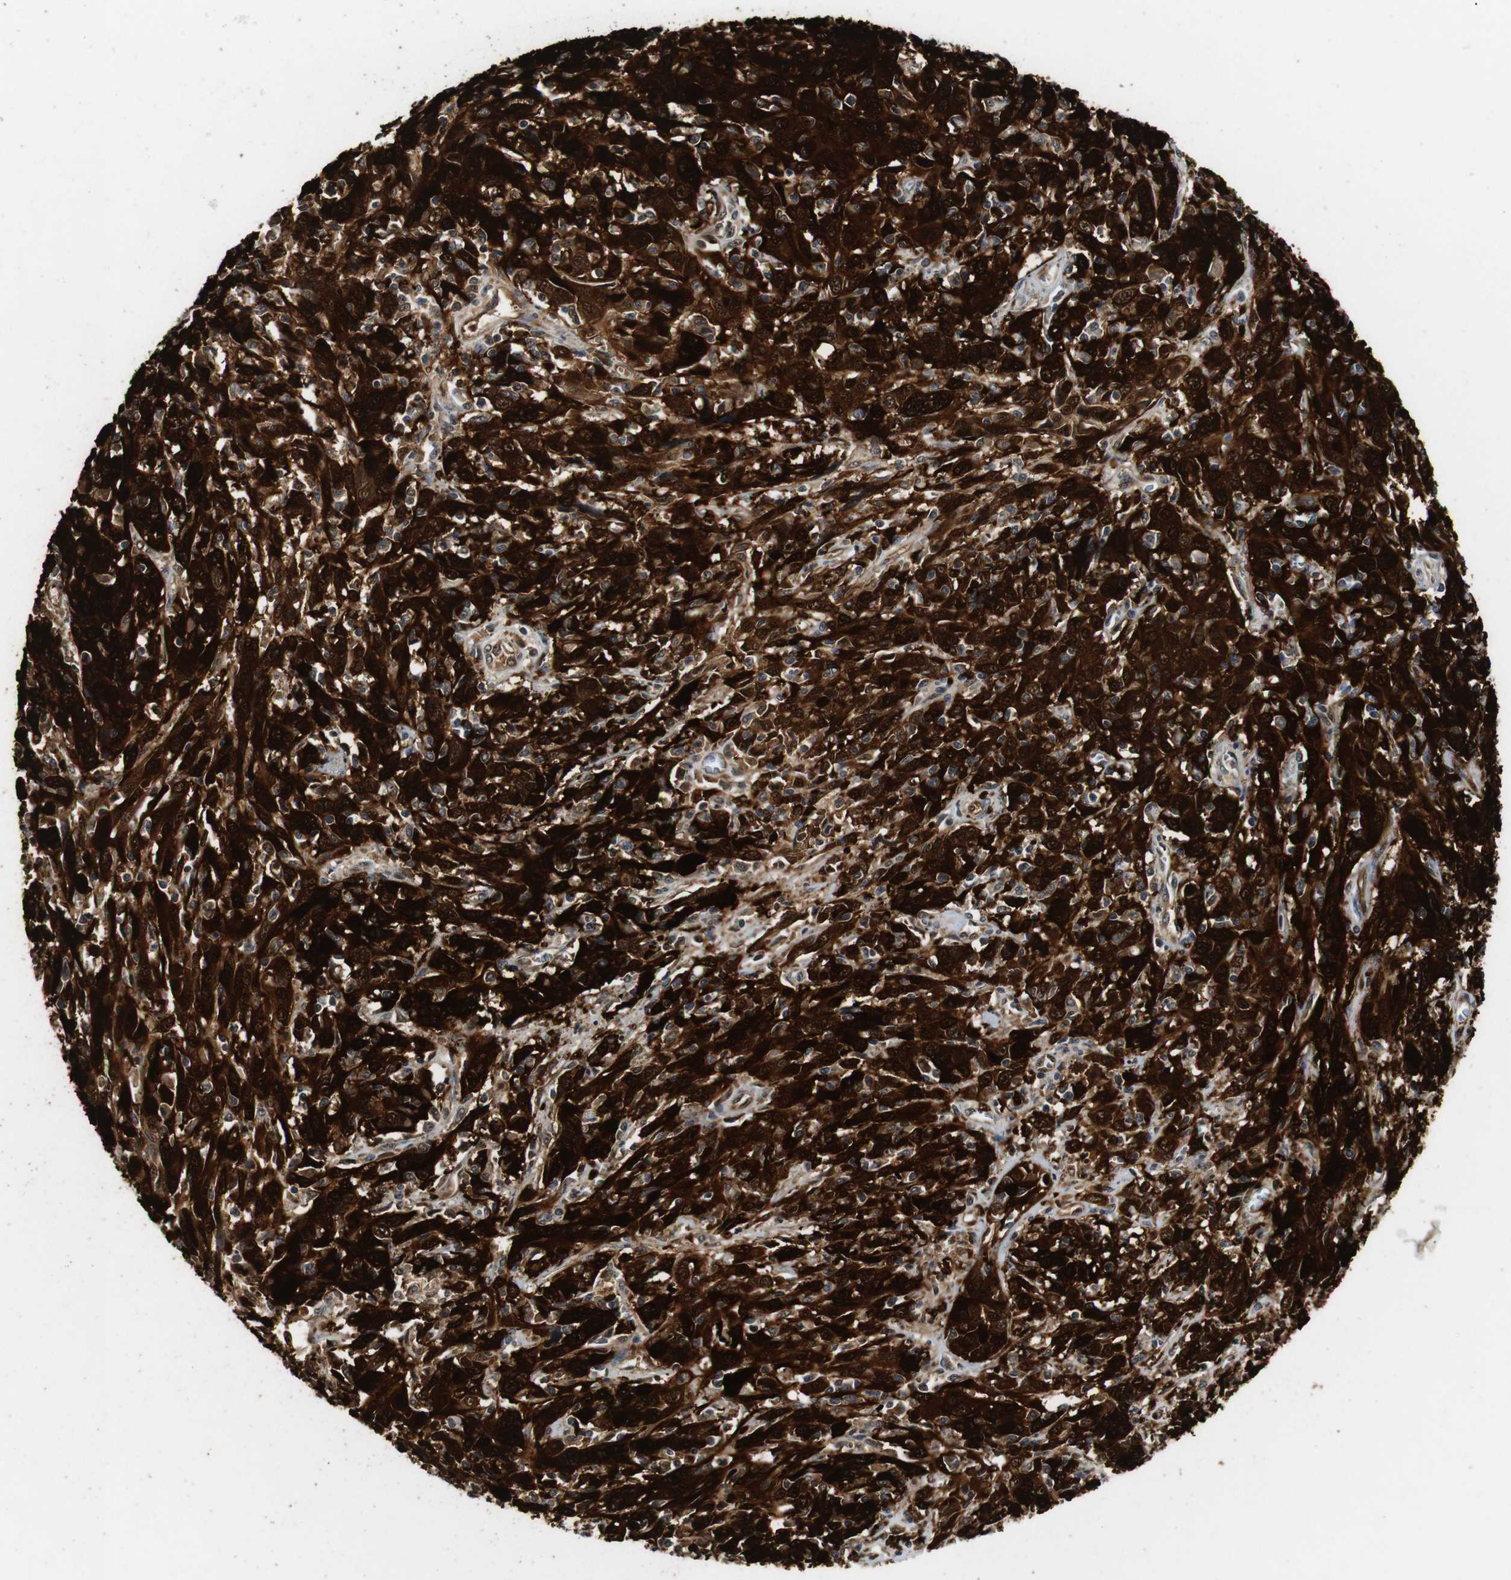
{"staining": {"intensity": "strong", "quantity": ">75%", "location": "cytoplasmic/membranous,nuclear"}, "tissue": "cervical cancer", "cell_type": "Tumor cells", "image_type": "cancer", "snomed": [{"axis": "morphology", "description": "Squamous cell carcinoma, NOS"}, {"axis": "topography", "description": "Cervix"}], "caption": "Strong cytoplasmic/membranous and nuclear staining is present in approximately >75% of tumor cells in cervical cancer.", "gene": "LXN", "patient": {"sex": "female", "age": 46}}